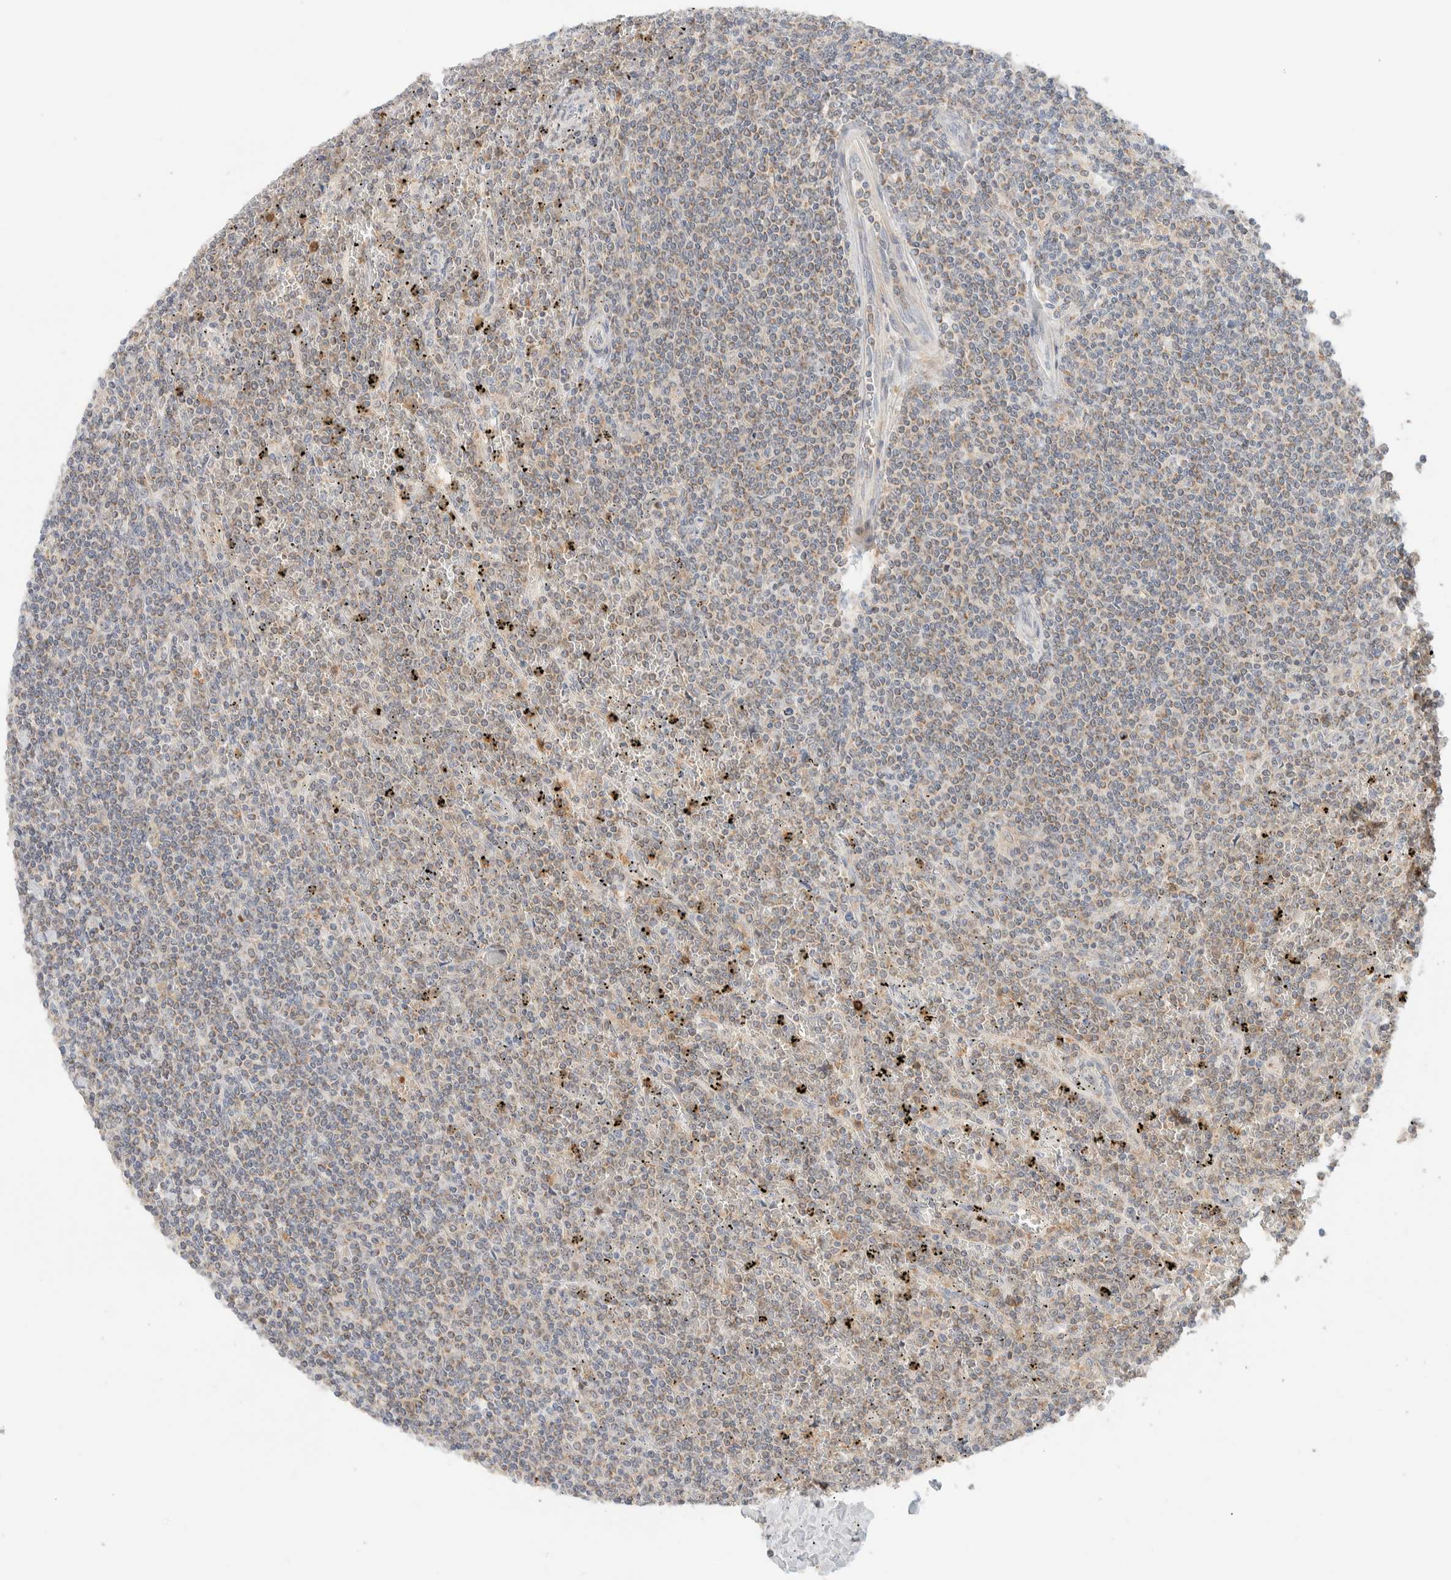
{"staining": {"intensity": "weak", "quantity": "25%-75%", "location": "cytoplasmic/membranous"}, "tissue": "lymphoma", "cell_type": "Tumor cells", "image_type": "cancer", "snomed": [{"axis": "morphology", "description": "Malignant lymphoma, non-Hodgkin's type, Low grade"}, {"axis": "topography", "description": "Spleen"}], "caption": "Protein expression analysis of low-grade malignant lymphoma, non-Hodgkin's type demonstrates weak cytoplasmic/membranous positivity in about 25%-75% of tumor cells.", "gene": "HDHD3", "patient": {"sex": "female", "age": 19}}